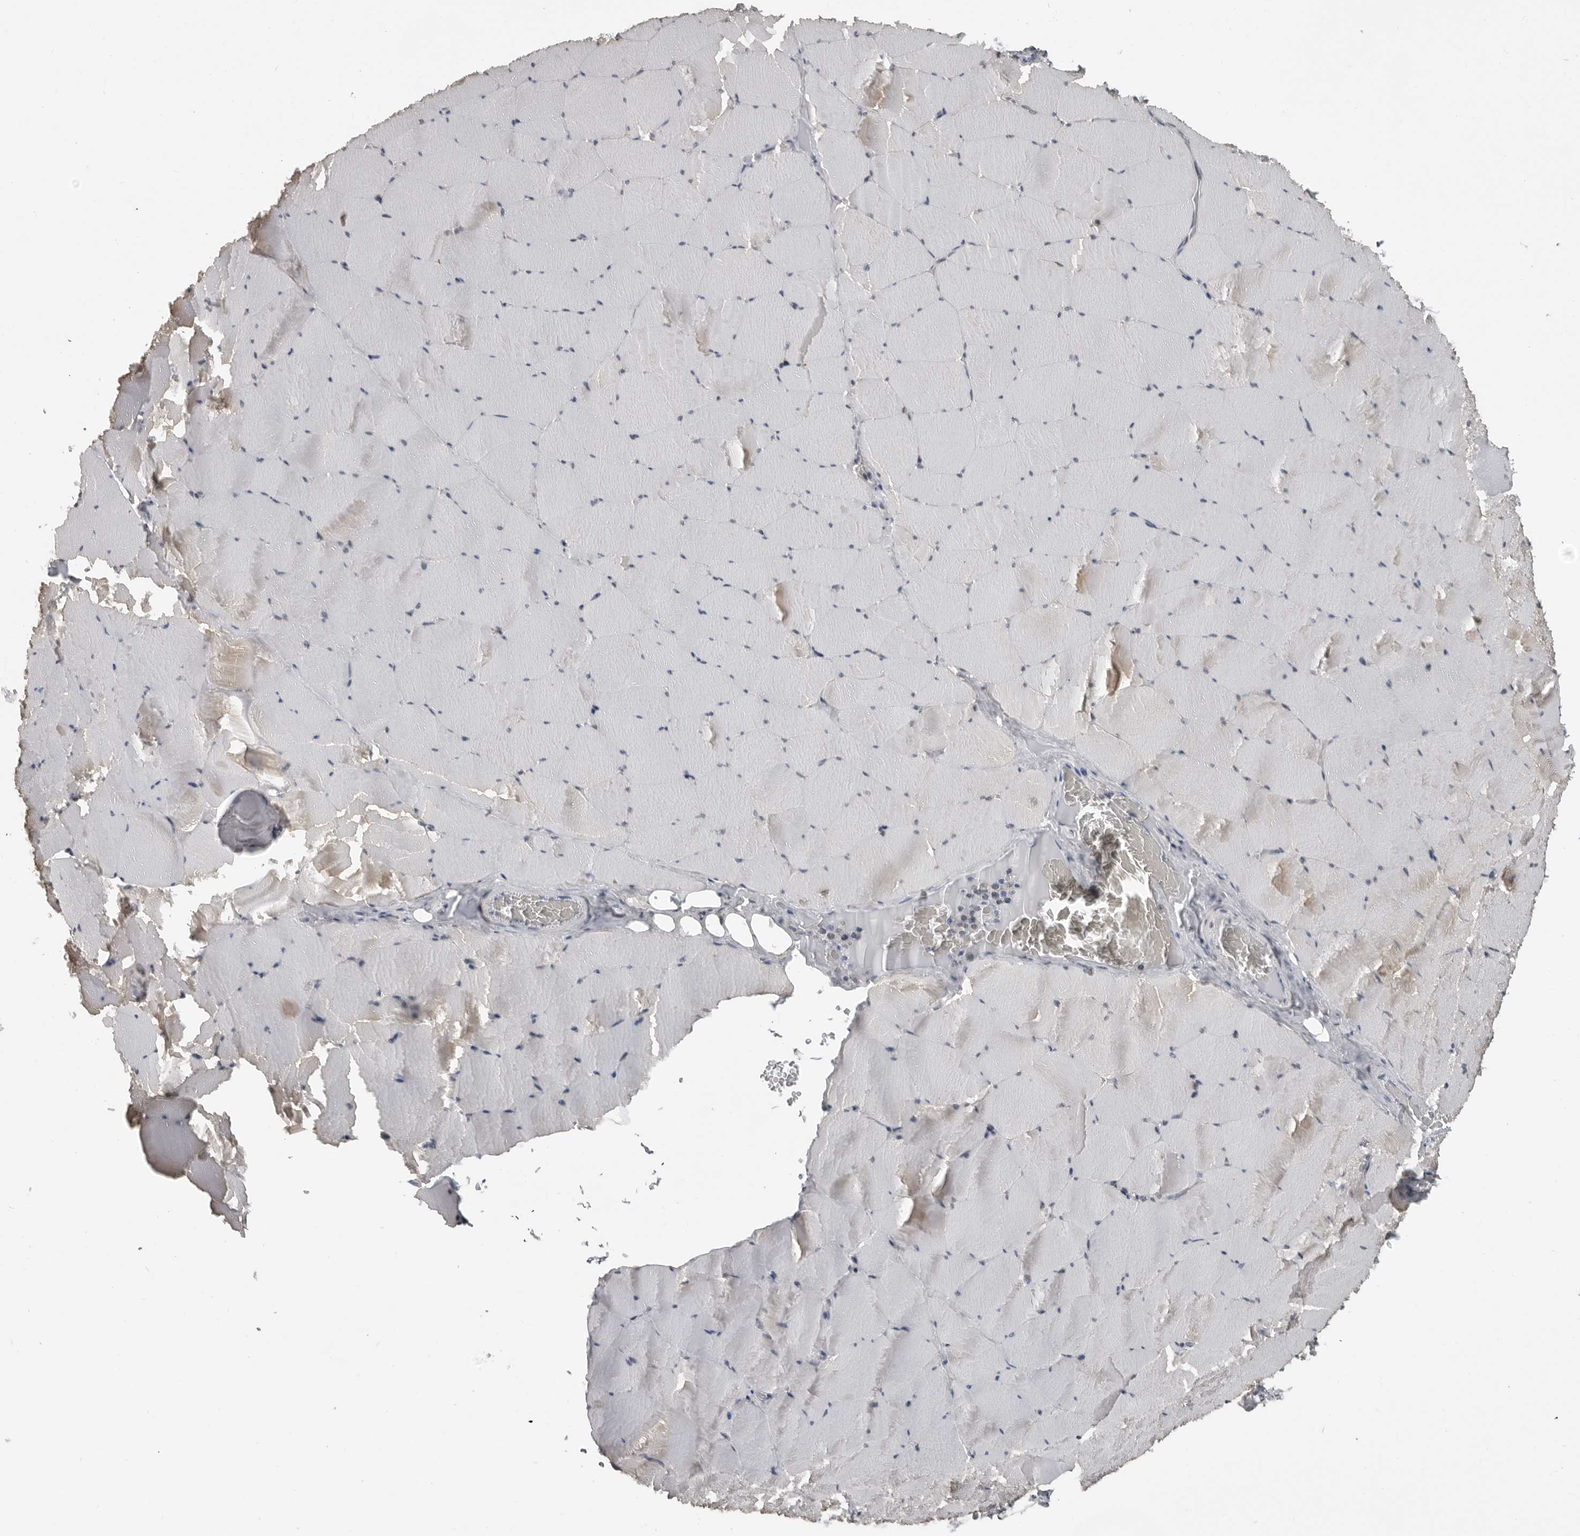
{"staining": {"intensity": "moderate", "quantity": "<25%", "location": "cytoplasmic/membranous"}, "tissue": "skeletal muscle", "cell_type": "Myocytes", "image_type": "normal", "snomed": [{"axis": "morphology", "description": "Normal tissue, NOS"}, {"axis": "topography", "description": "Skeletal muscle"}], "caption": "Immunohistochemical staining of benign skeletal muscle reveals <25% levels of moderate cytoplasmic/membranous protein positivity in about <25% of myocytes.", "gene": "PRRX2", "patient": {"sex": "male", "age": 62}}